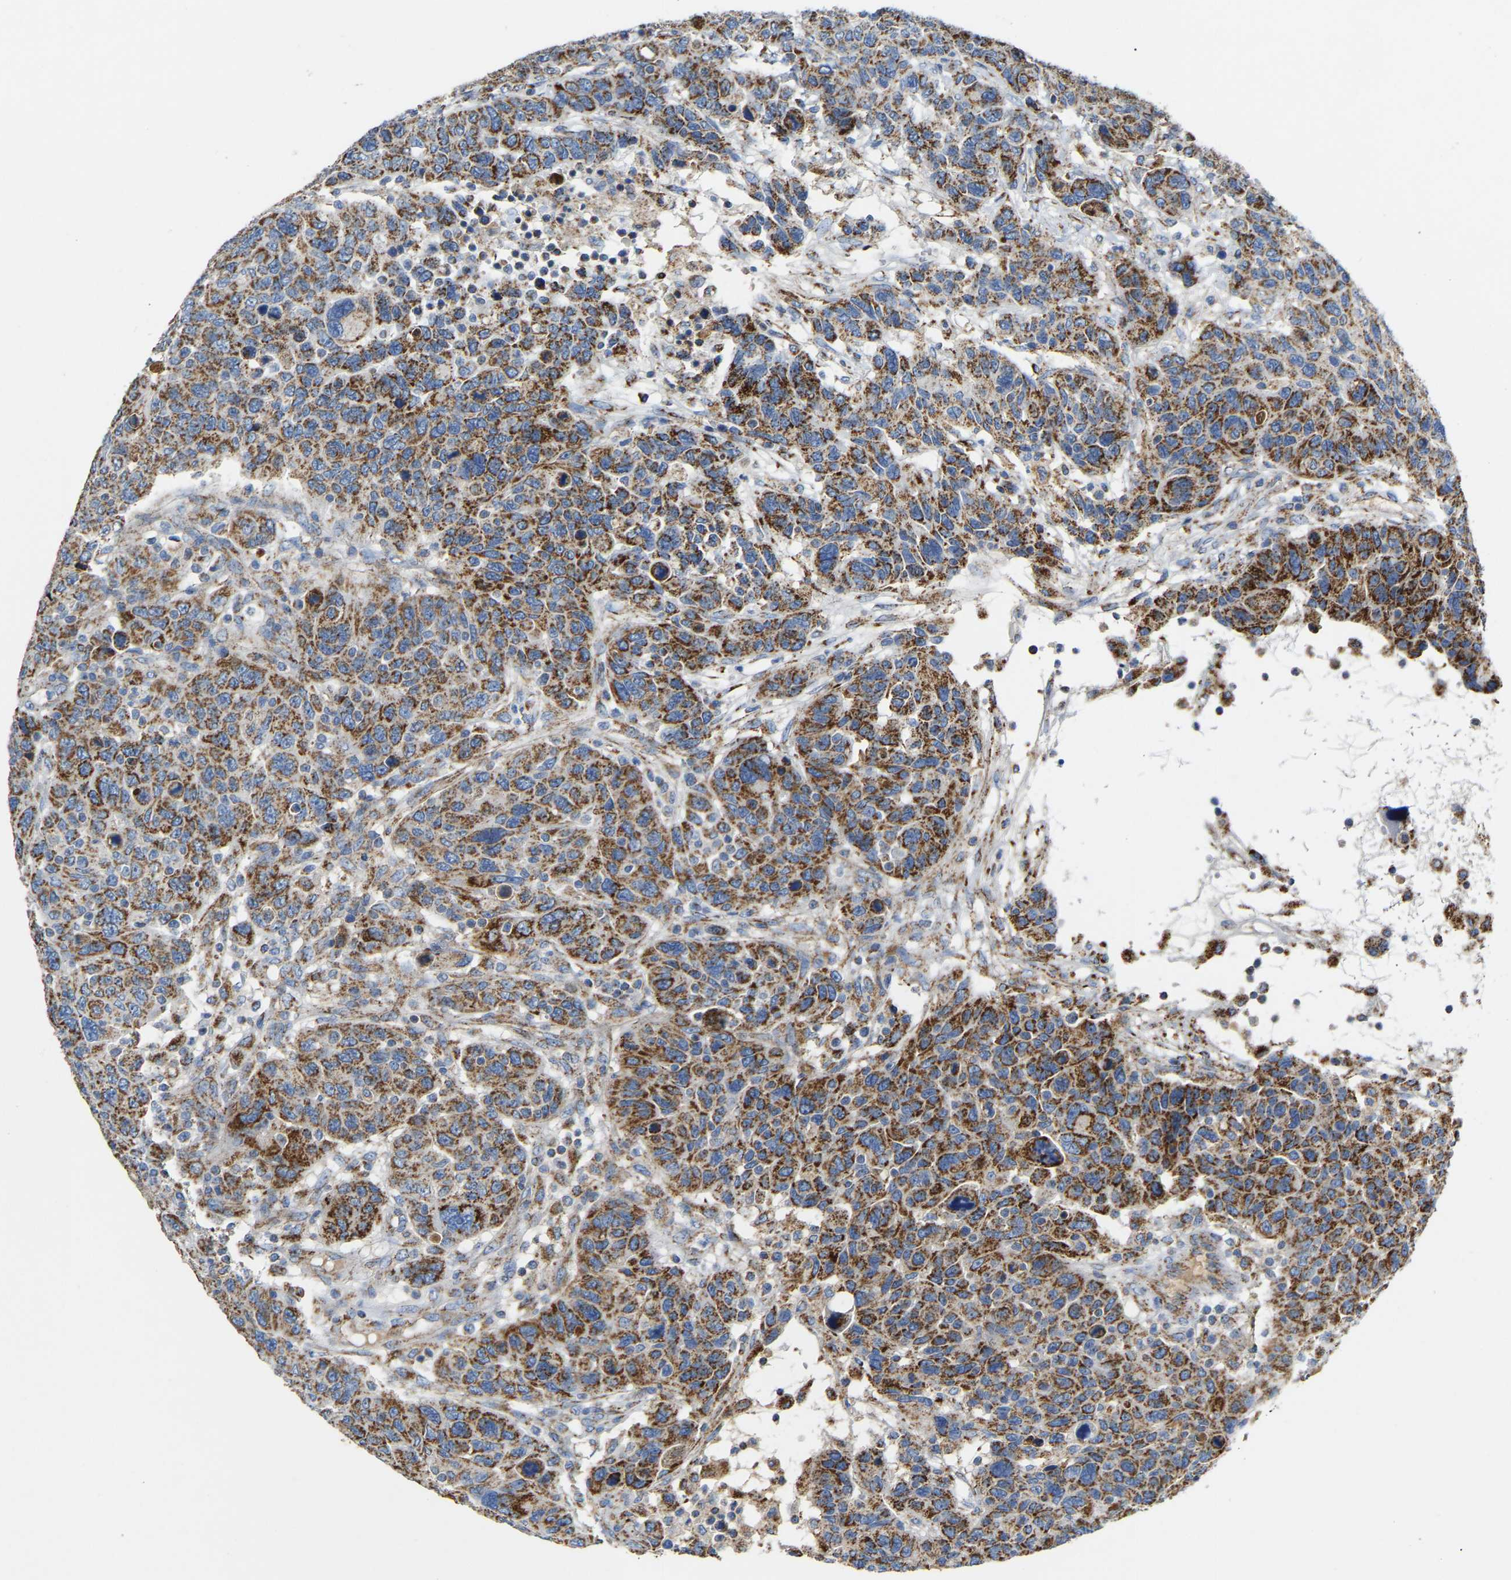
{"staining": {"intensity": "moderate", "quantity": ">75%", "location": "cytoplasmic/membranous"}, "tissue": "breast cancer", "cell_type": "Tumor cells", "image_type": "cancer", "snomed": [{"axis": "morphology", "description": "Duct carcinoma"}, {"axis": "topography", "description": "Breast"}], "caption": "Moderate cytoplasmic/membranous protein staining is seen in about >75% of tumor cells in breast cancer (infiltrating ductal carcinoma). The protein is stained brown, and the nuclei are stained in blue (DAB (3,3'-diaminobenzidine) IHC with brightfield microscopy, high magnification).", "gene": "HIBADH", "patient": {"sex": "female", "age": 37}}